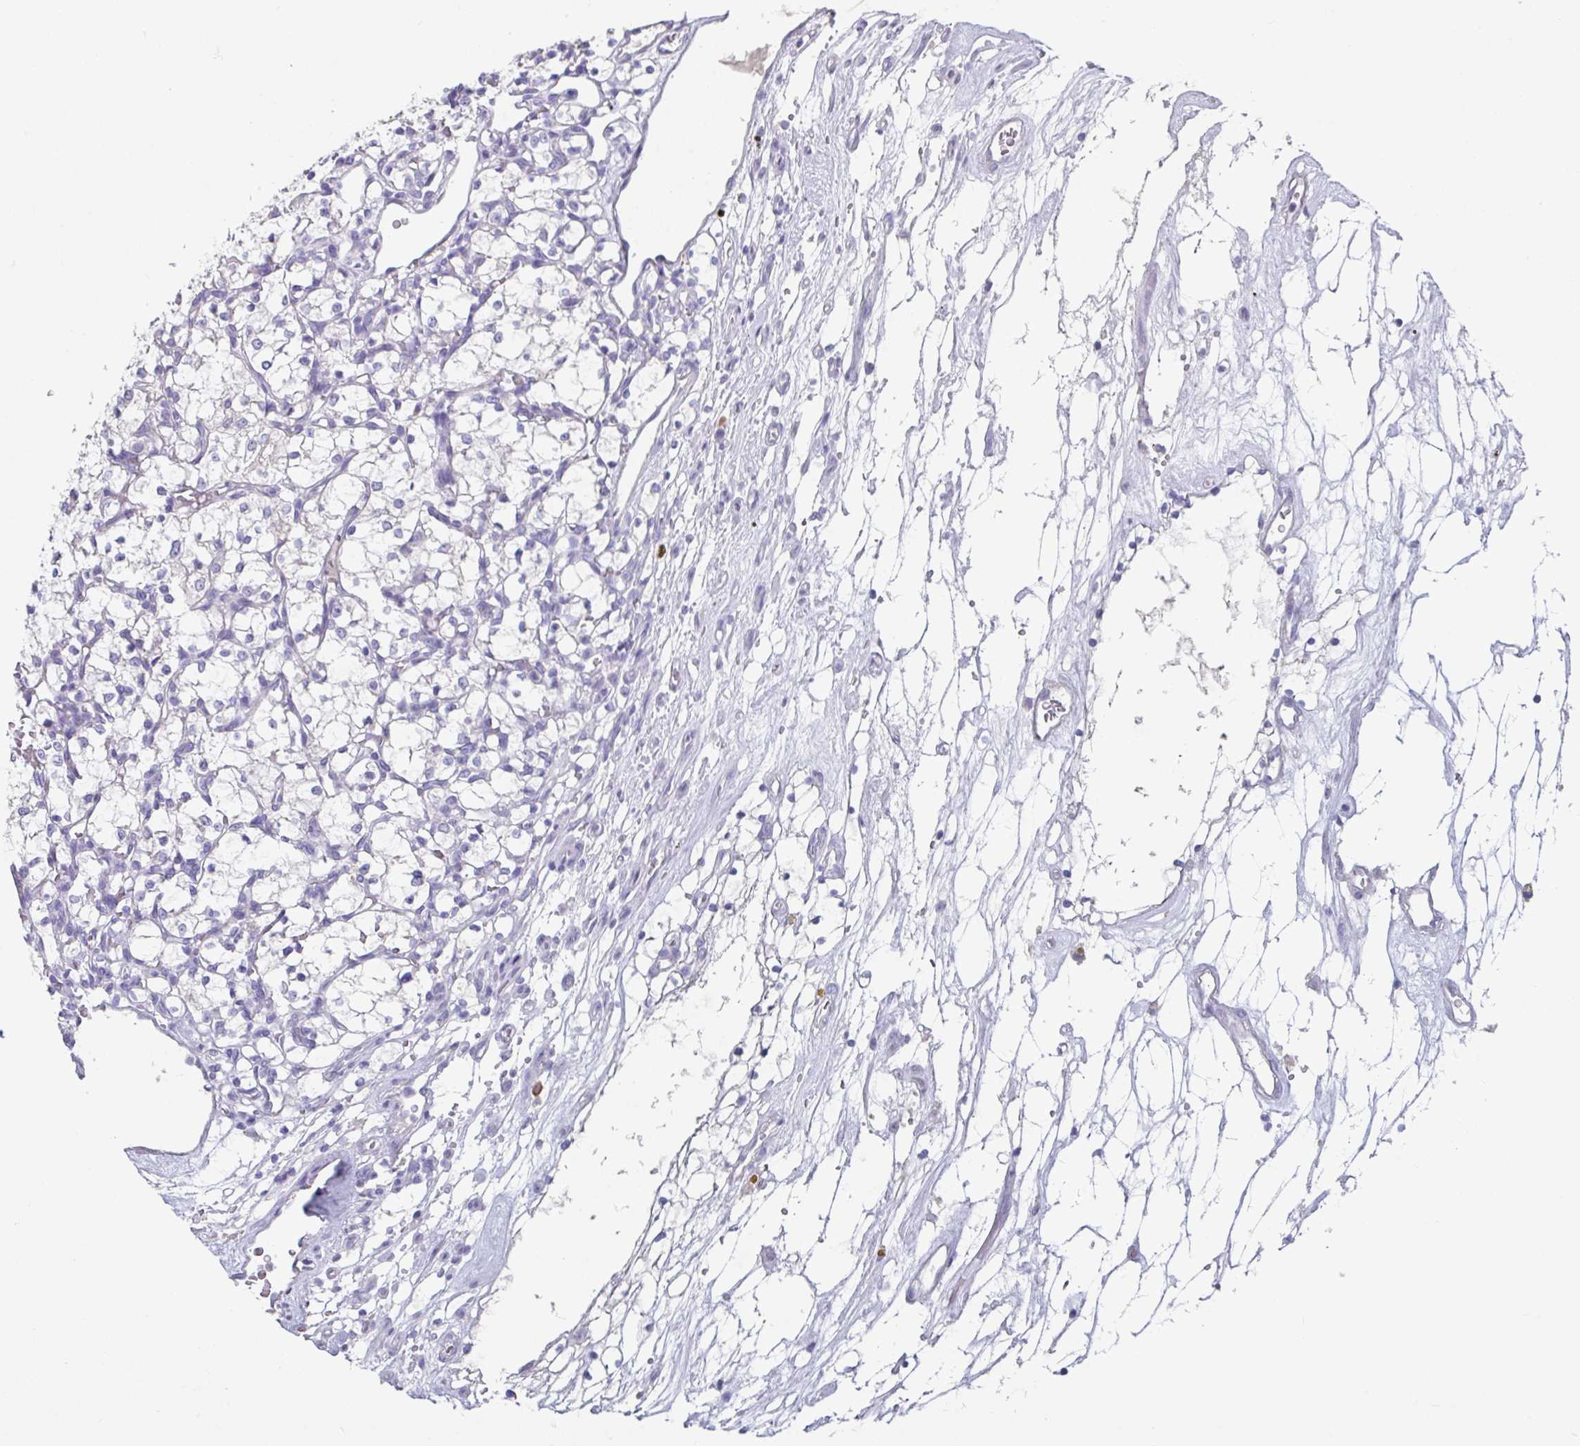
{"staining": {"intensity": "negative", "quantity": "none", "location": "none"}, "tissue": "renal cancer", "cell_type": "Tumor cells", "image_type": "cancer", "snomed": [{"axis": "morphology", "description": "Adenocarcinoma, NOS"}, {"axis": "topography", "description": "Kidney"}], "caption": "Human renal adenocarcinoma stained for a protein using immunohistochemistry demonstrates no expression in tumor cells.", "gene": "SLC44A4", "patient": {"sex": "female", "age": 69}}